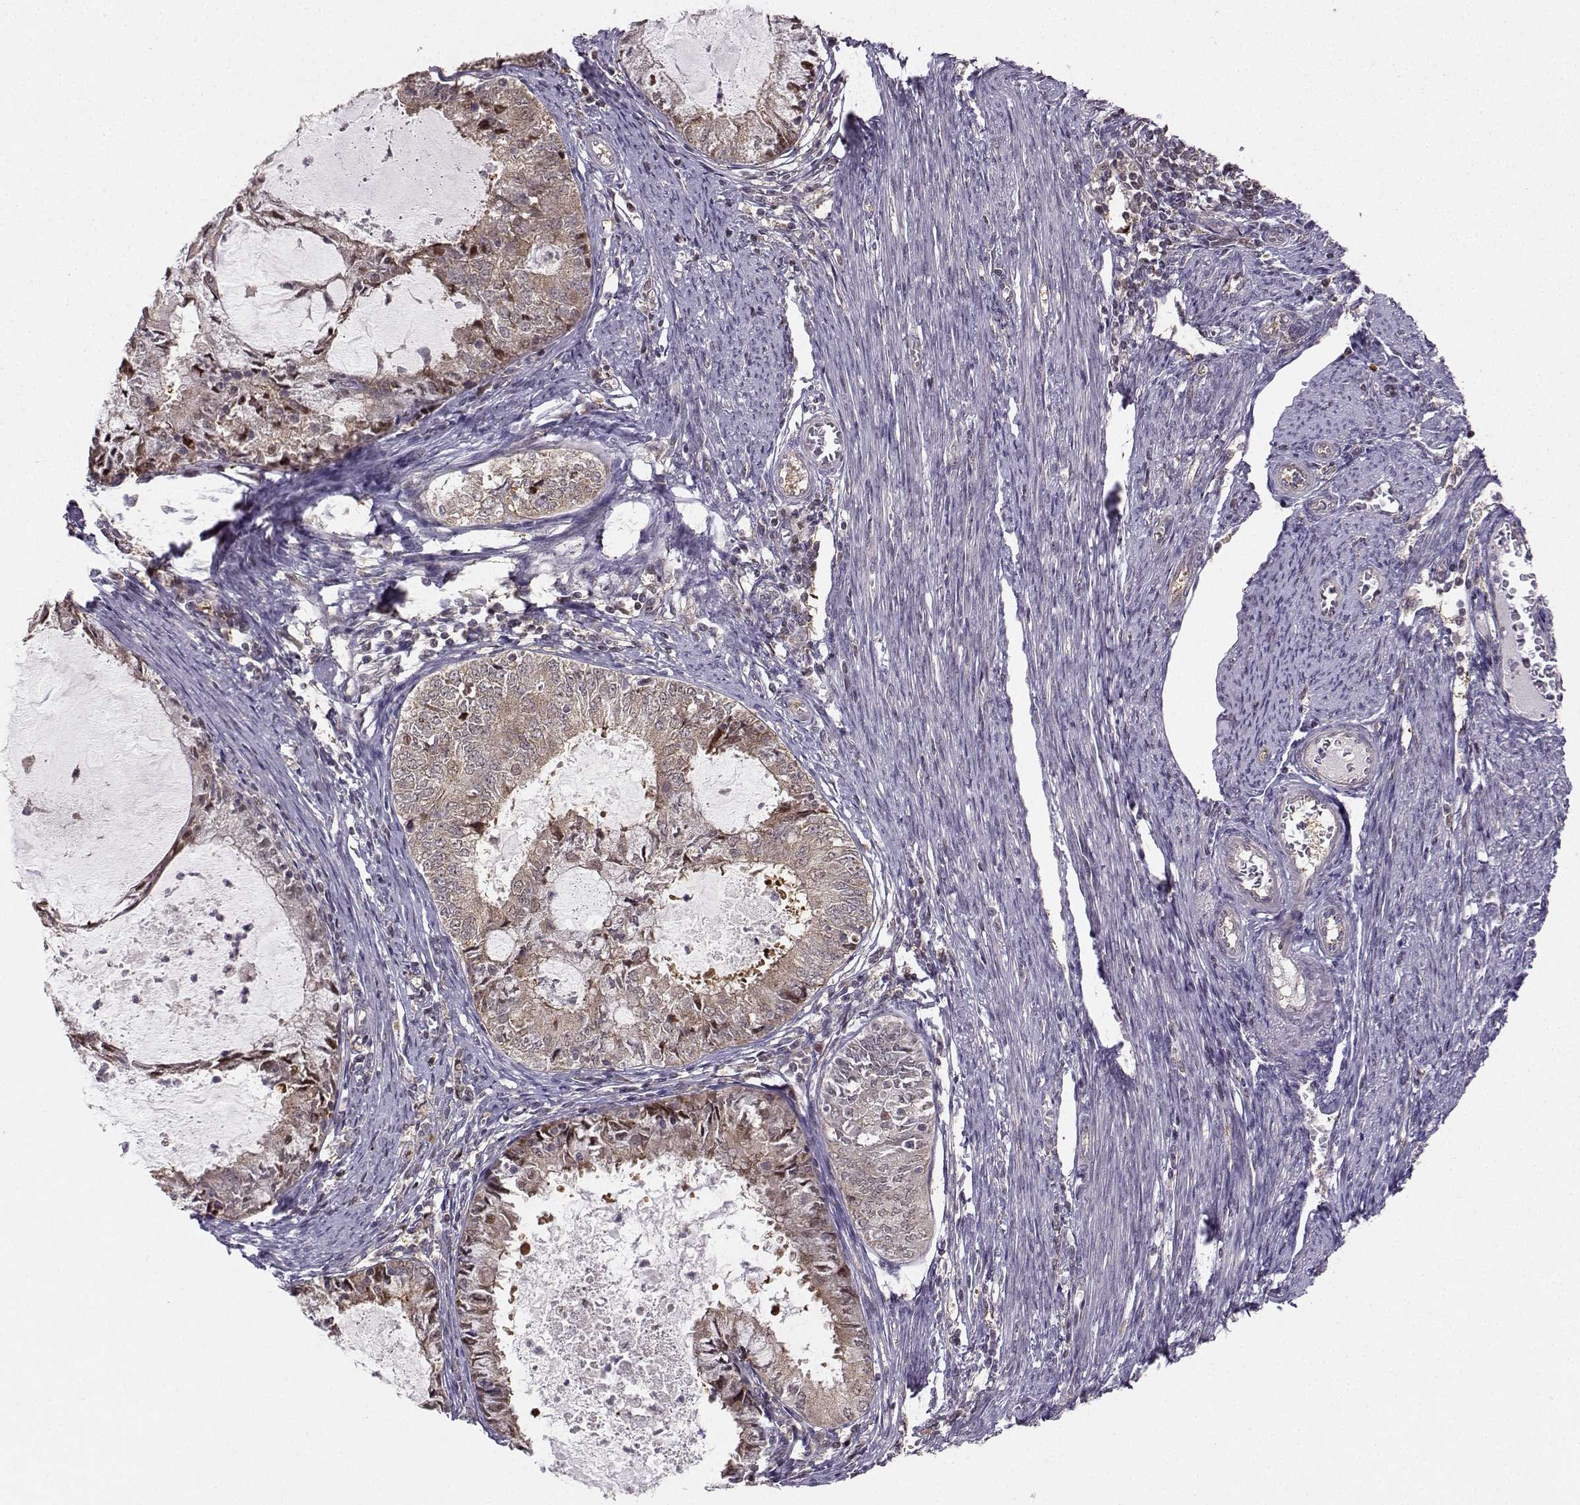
{"staining": {"intensity": "weak", "quantity": "<25%", "location": "cytoplasmic/membranous"}, "tissue": "endometrial cancer", "cell_type": "Tumor cells", "image_type": "cancer", "snomed": [{"axis": "morphology", "description": "Adenocarcinoma, NOS"}, {"axis": "topography", "description": "Endometrium"}], "caption": "A micrograph of endometrial cancer (adenocarcinoma) stained for a protein displays no brown staining in tumor cells.", "gene": "PKP2", "patient": {"sex": "female", "age": 57}}